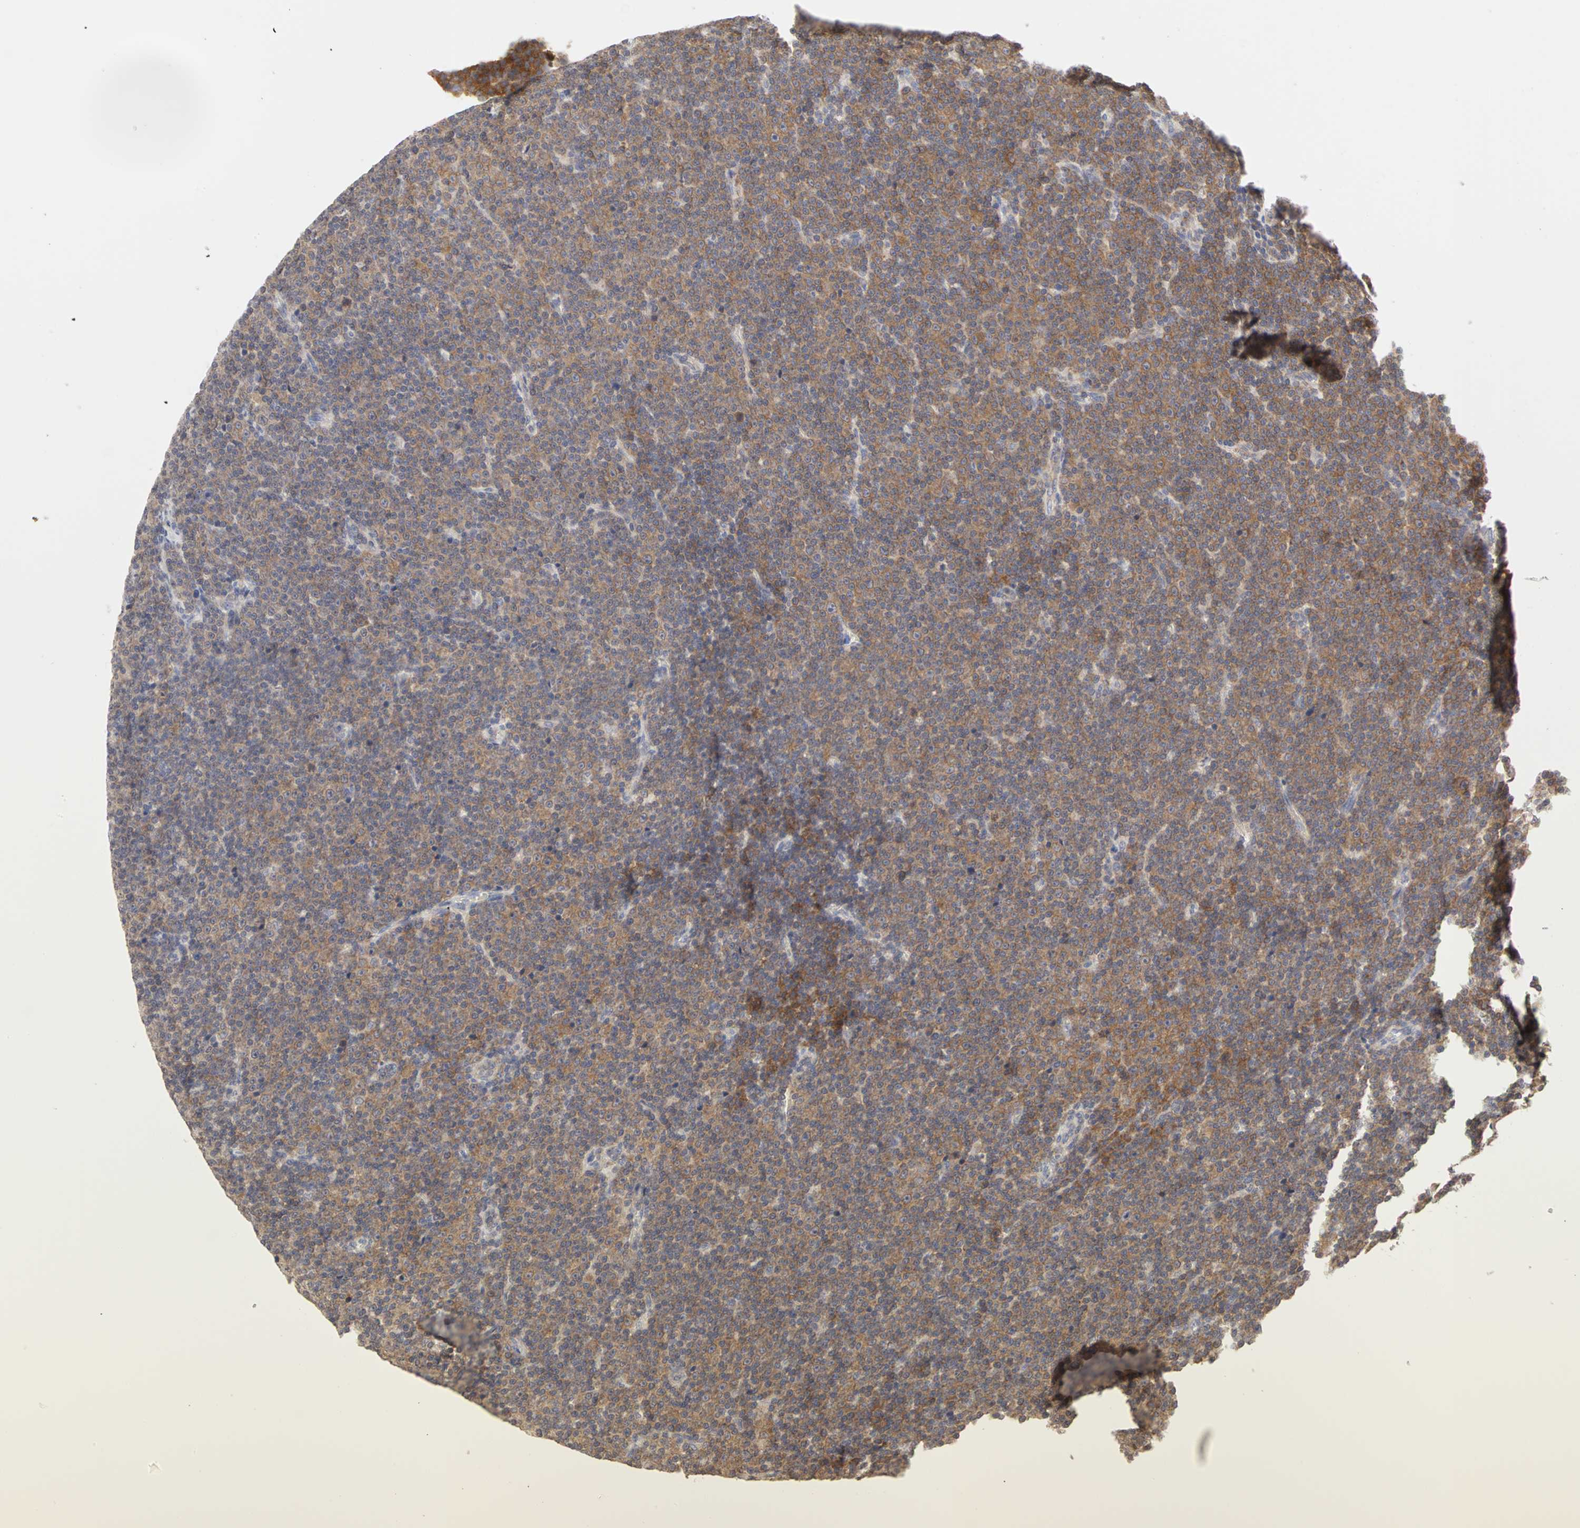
{"staining": {"intensity": "moderate", "quantity": ">75%", "location": "cytoplasmic/membranous"}, "tissue": "lymphoma", "cell_type": "Tumor cells", "image_type": "cancer", "snomed": [{"axis": "morphology", "description": "Malignant lymphoma, non-Hodgkin's type, Low grade"}, {"axis": "topography", "description": "Lymph node"}], "caption": "Brown immunohistochemical staining in lymphoma shows moderate cytoplasmic/membranous expression in approximately >75% of tumor cells.", "gene": "IRAK1", "patient": {"sex": "female", "age": 67}}